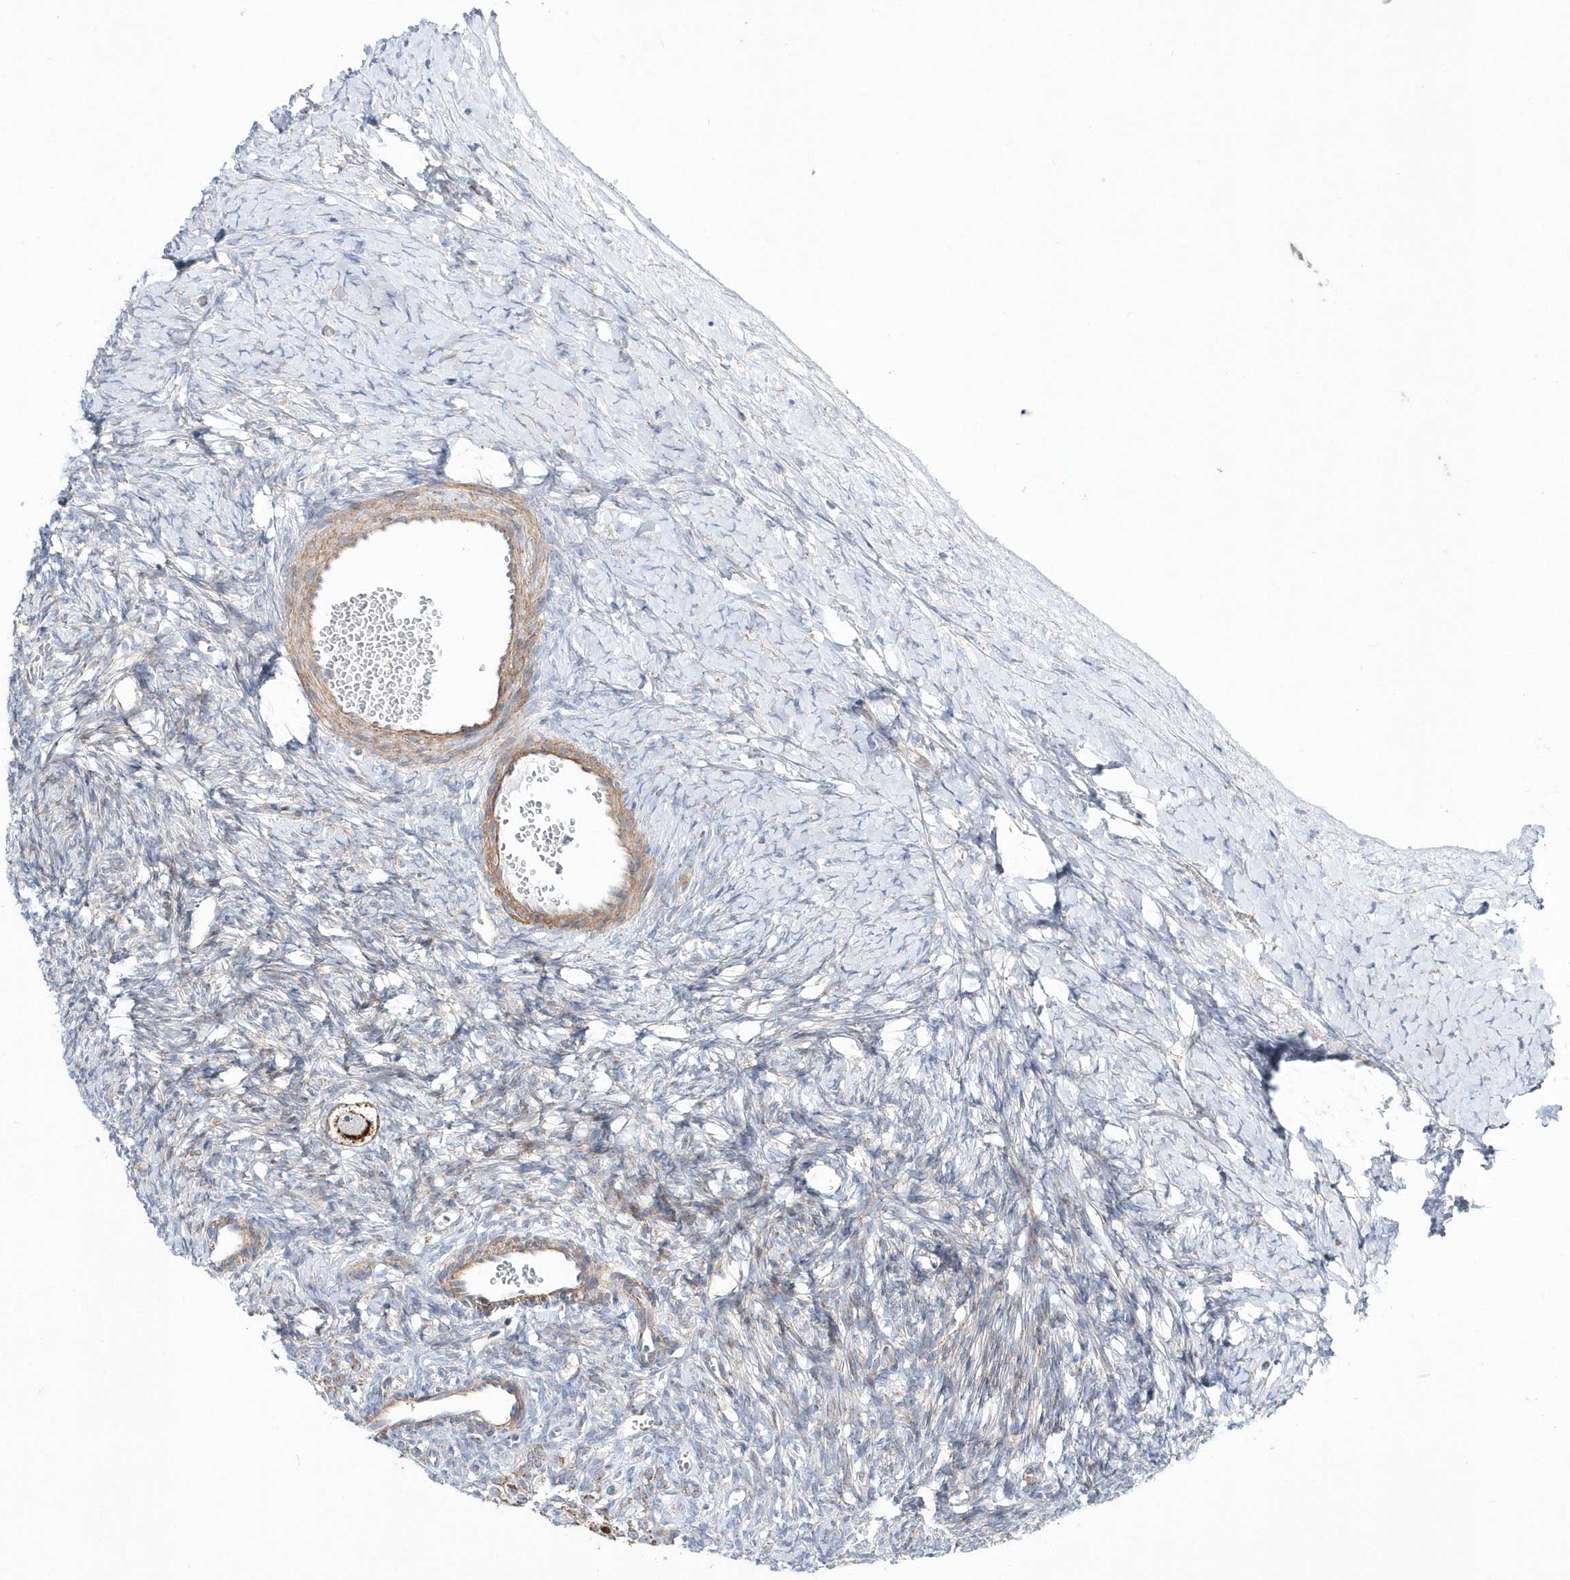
{"staining": {"intensity": "strong", "quantity": ">75%", "location": "cytoplasmic/membranous"}, "tissue": "ovary", "cell_type": "Follicle cells", "image_type": "normal", "snomed": [{"axis": "morphology", "description": "Normal tissue, NOS"}, {"axis": "morphology", "description": "Developmental malformation"}, {"axis": "topography", "description": "Ovary"}], "caption": "Immunohistochemical staining of normal ovary exhibits strong cytoplasmic/membranous protein positivity in about >75% of follicle cells.", "gene": "OPA1", "patient": {"sex": "female", "age": 39}}